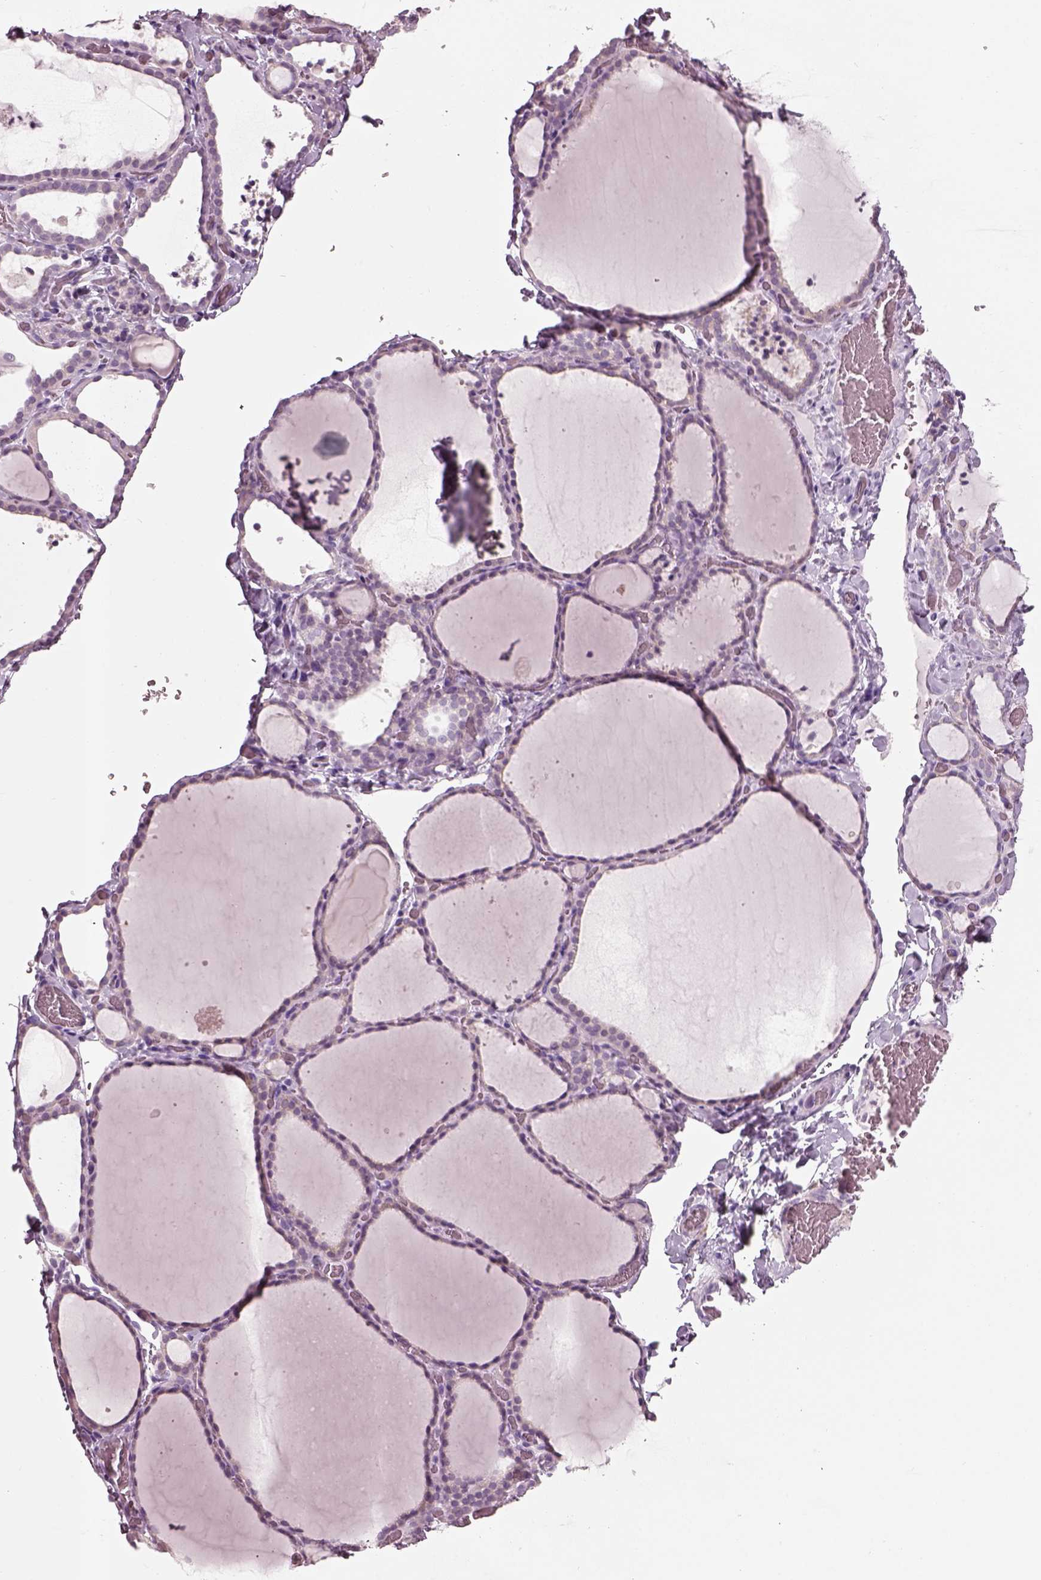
{"staining": {"intensity": "negative", "quantity": "none", "location": "none"}, "tissue": "thyroid gland", "cell_type": "Glandular cells", "image_type": "normal", "snomed": [{"axis": "morphology", "description": "Normal tissue, NOS"}, {"axis": "topography", "description": "Thyroid gland"}], "caption": "Immunohistochemical staining of normal thyroid gland exhibits no significant positivity in glandular cells. The staining was performed using DAB (3,3'-diaminobenzidine) to visualize the protein expression in brown, while the nuclei were stained in blue with hematoxylin (Magnification: 20x).", "gene": "SLC27A2", "patient": {"sex": "female", "age": 22}}